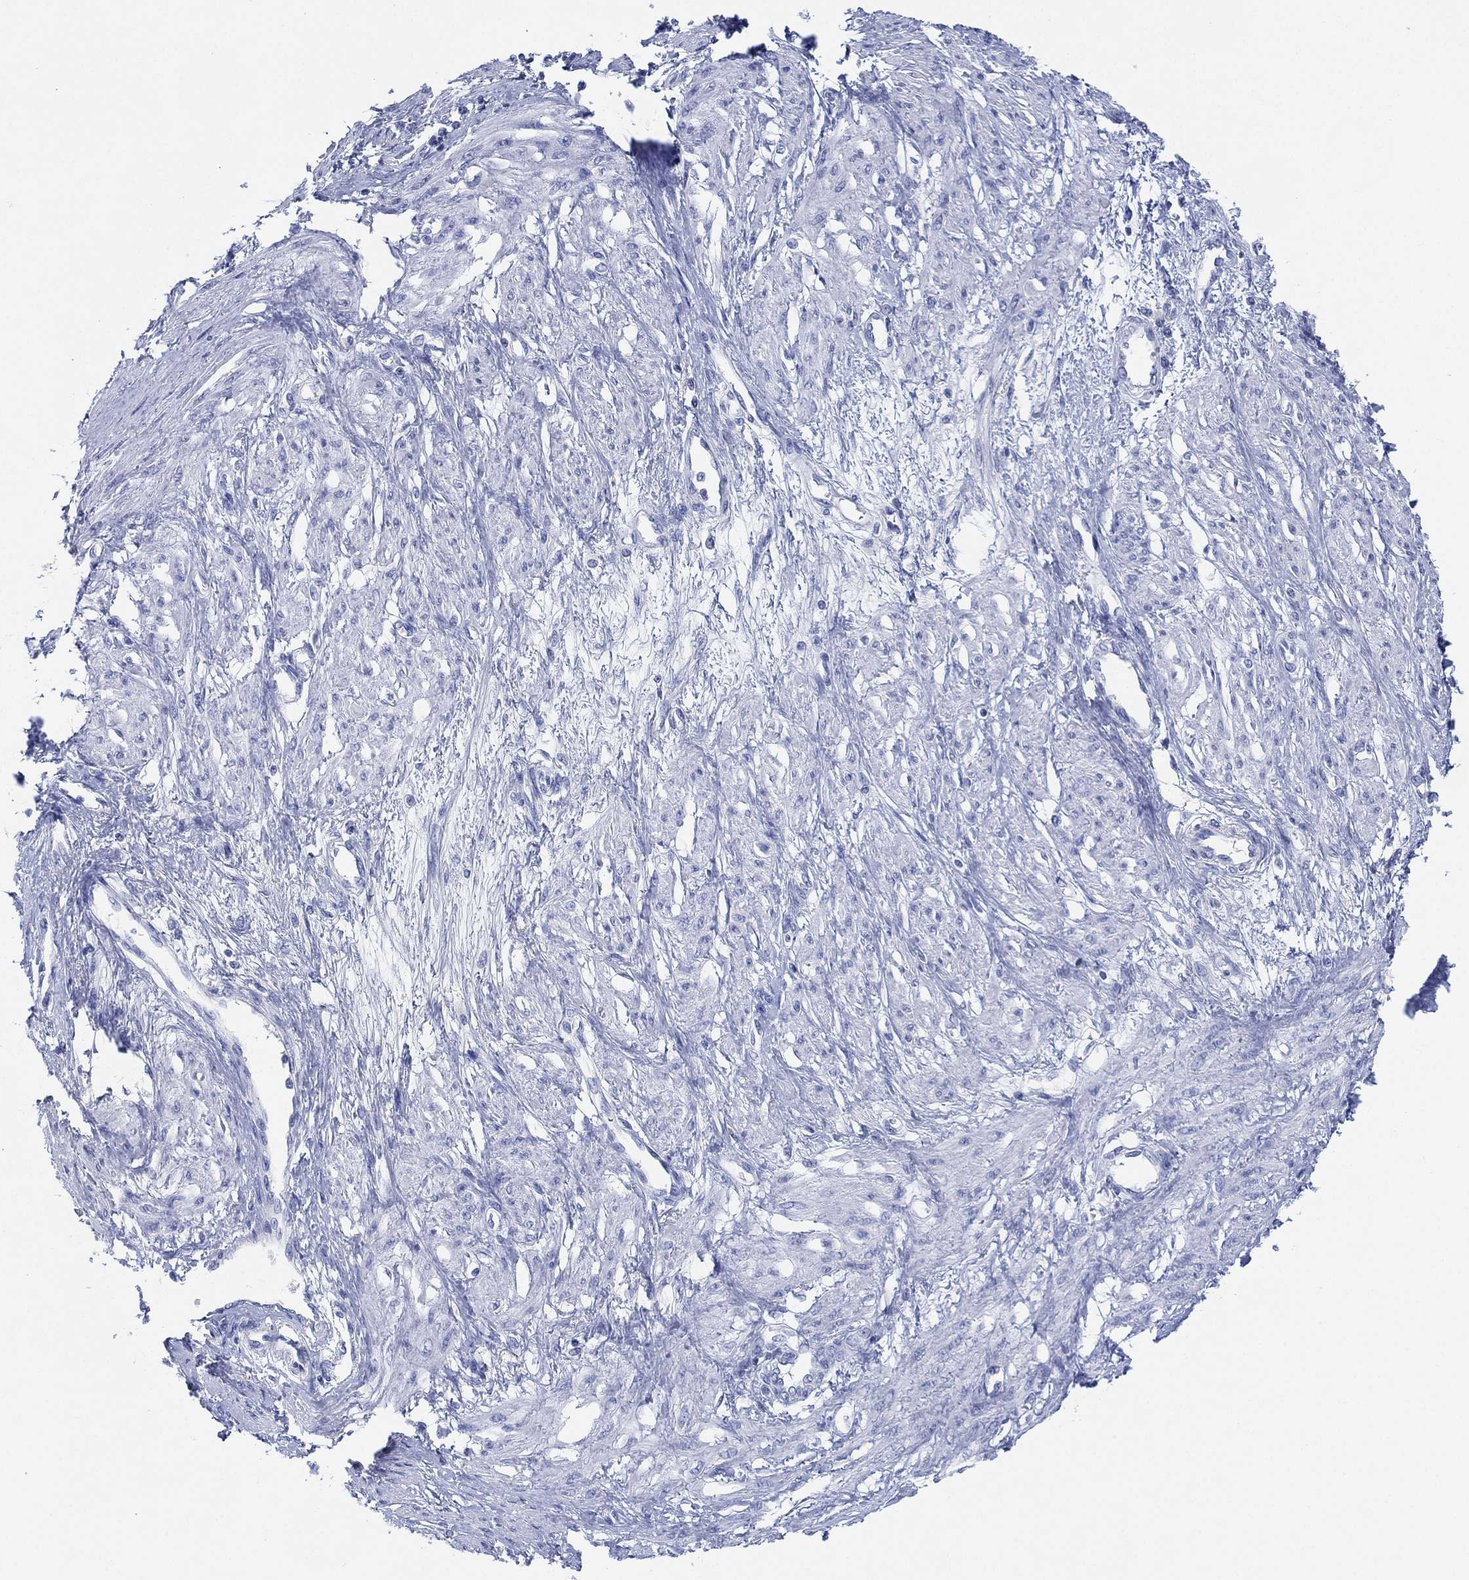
{"staining": {"intensity": "negative", "quantity": "none", "location": "none"}, "tissue": "smooth muscle", "cell_type": "Smooth muscle cells", "image_type": "normal", "snomed": [{"axis": "morphology", "description": "Normal tissue, NOS"}, {"axis": "topography", "description": "Smooth muscle"}, {"axis": "topography", "description": "Uterus"}], "caption": "The photomicrograph displays no staining of smooth muscle cells in benign smooth muscle.", "gene": "ADAD2", "patient": {"sex": "female", "age": 39}}